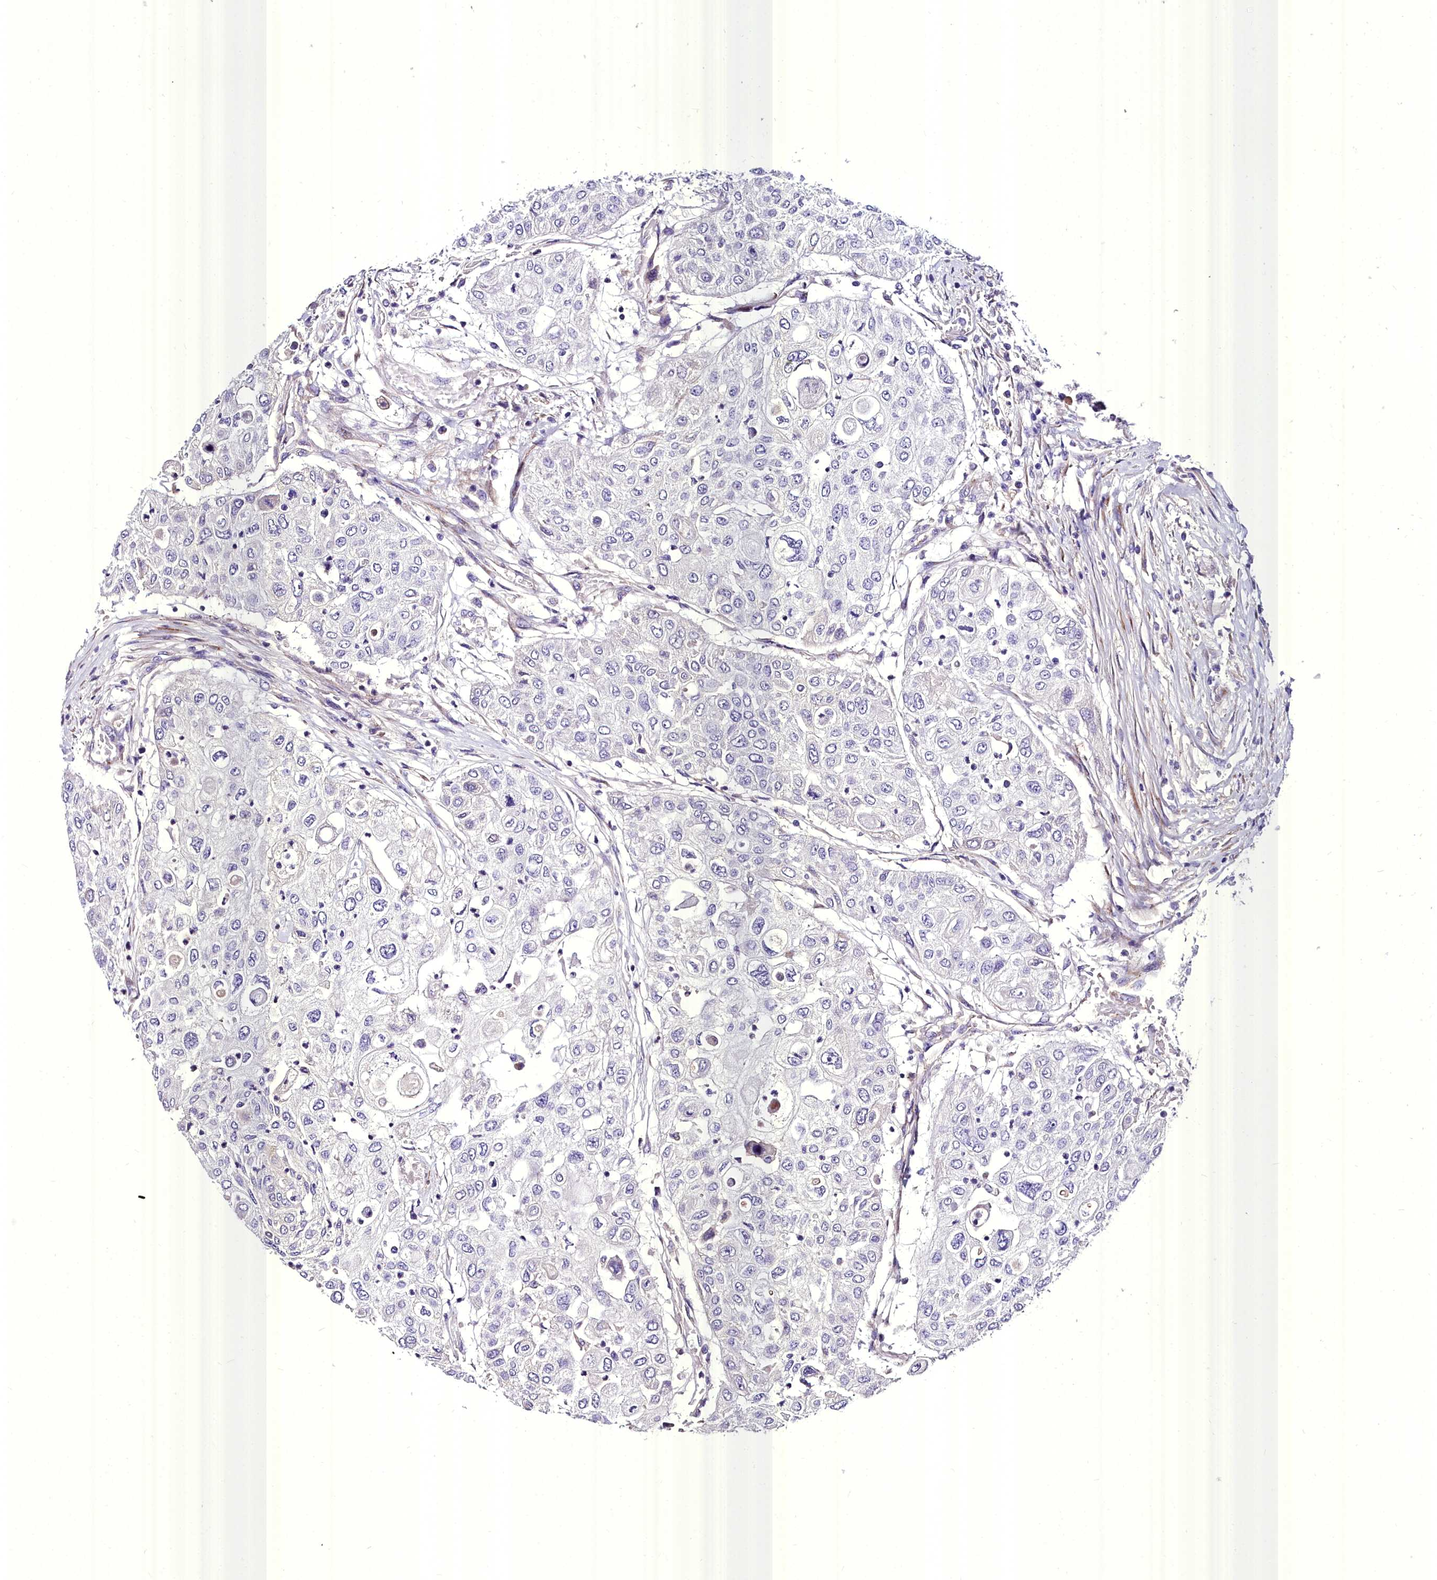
{"staining": {"intensity": "negative", "quantity": "none", "location": "none"}, "tissue": "urothelial cancer", "cell_type": "Tumor cells", "image_type": "cancer", "snomed": [{"axis": "morphology", "description": "Urothelial carcinoma, High grade"}, {"axis": "topography", "description": "Urinary bladder"}], "caption": "A high-resolution histopathology image shows immunohistochemistry (IHC) staining of urothelial cancer, which reveals no significant expression in tumor cells.", "gene": "MS4A18", "patient": {"sex": "female", "age": 79}}